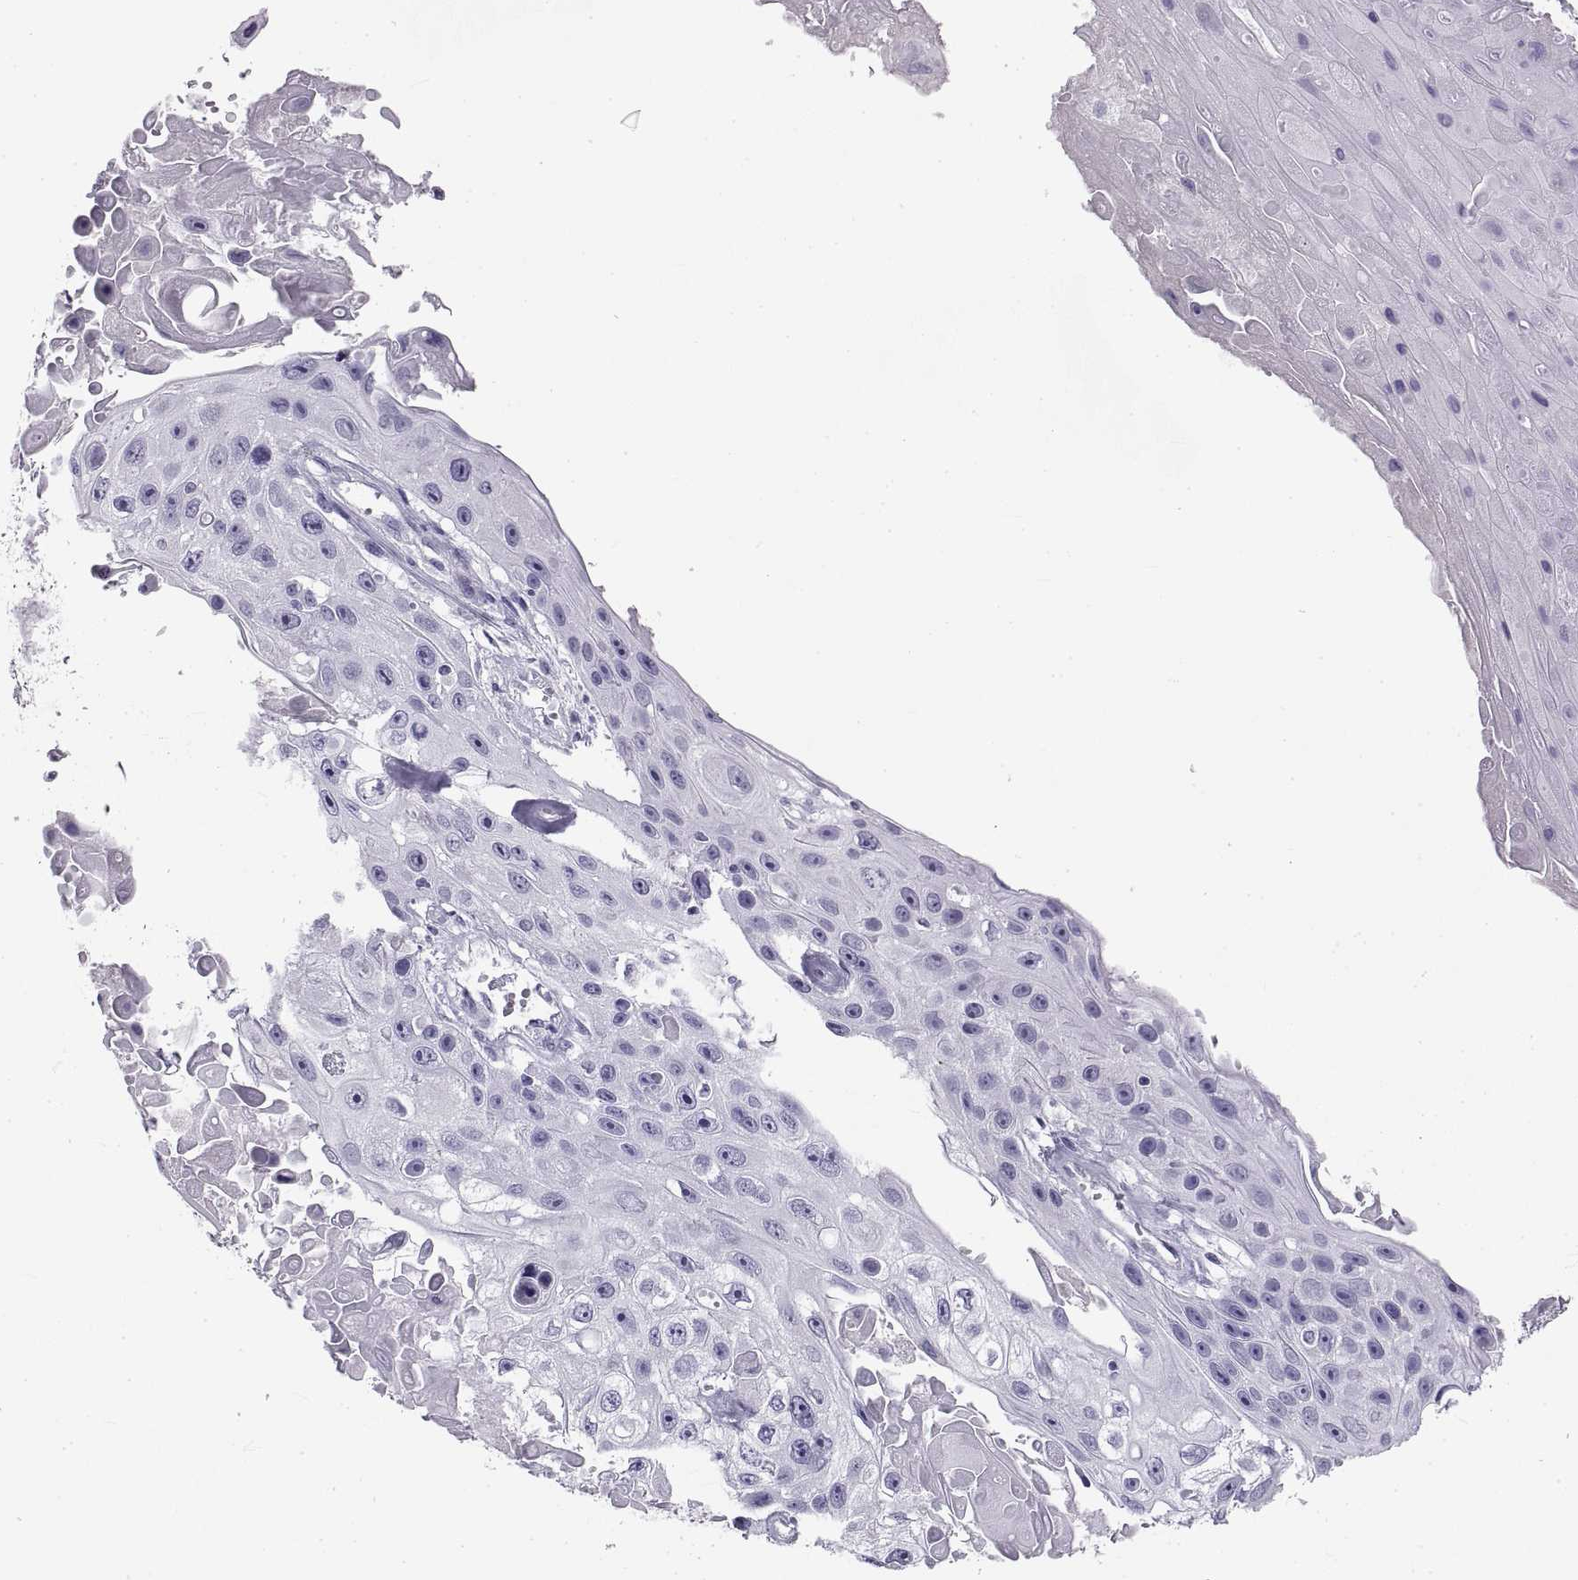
{"staining": {"intensity": "negative", "quantity": "none", "location": "none"}, "tissue": "skin cancer", "cell_type": "Tumor cells", "image_type": "cancer", "snomed": [{"axis": "morphology", "description": "Squamous cell carcinoma, NOS"}, {"axis": "topography", "description": "Skin"}], "caption": "Skin cancer stained for a protein using IHC shows no positivity tumor cells.", "gene": "RLBP1", "patient": {"sex": "male", "age": 82}}